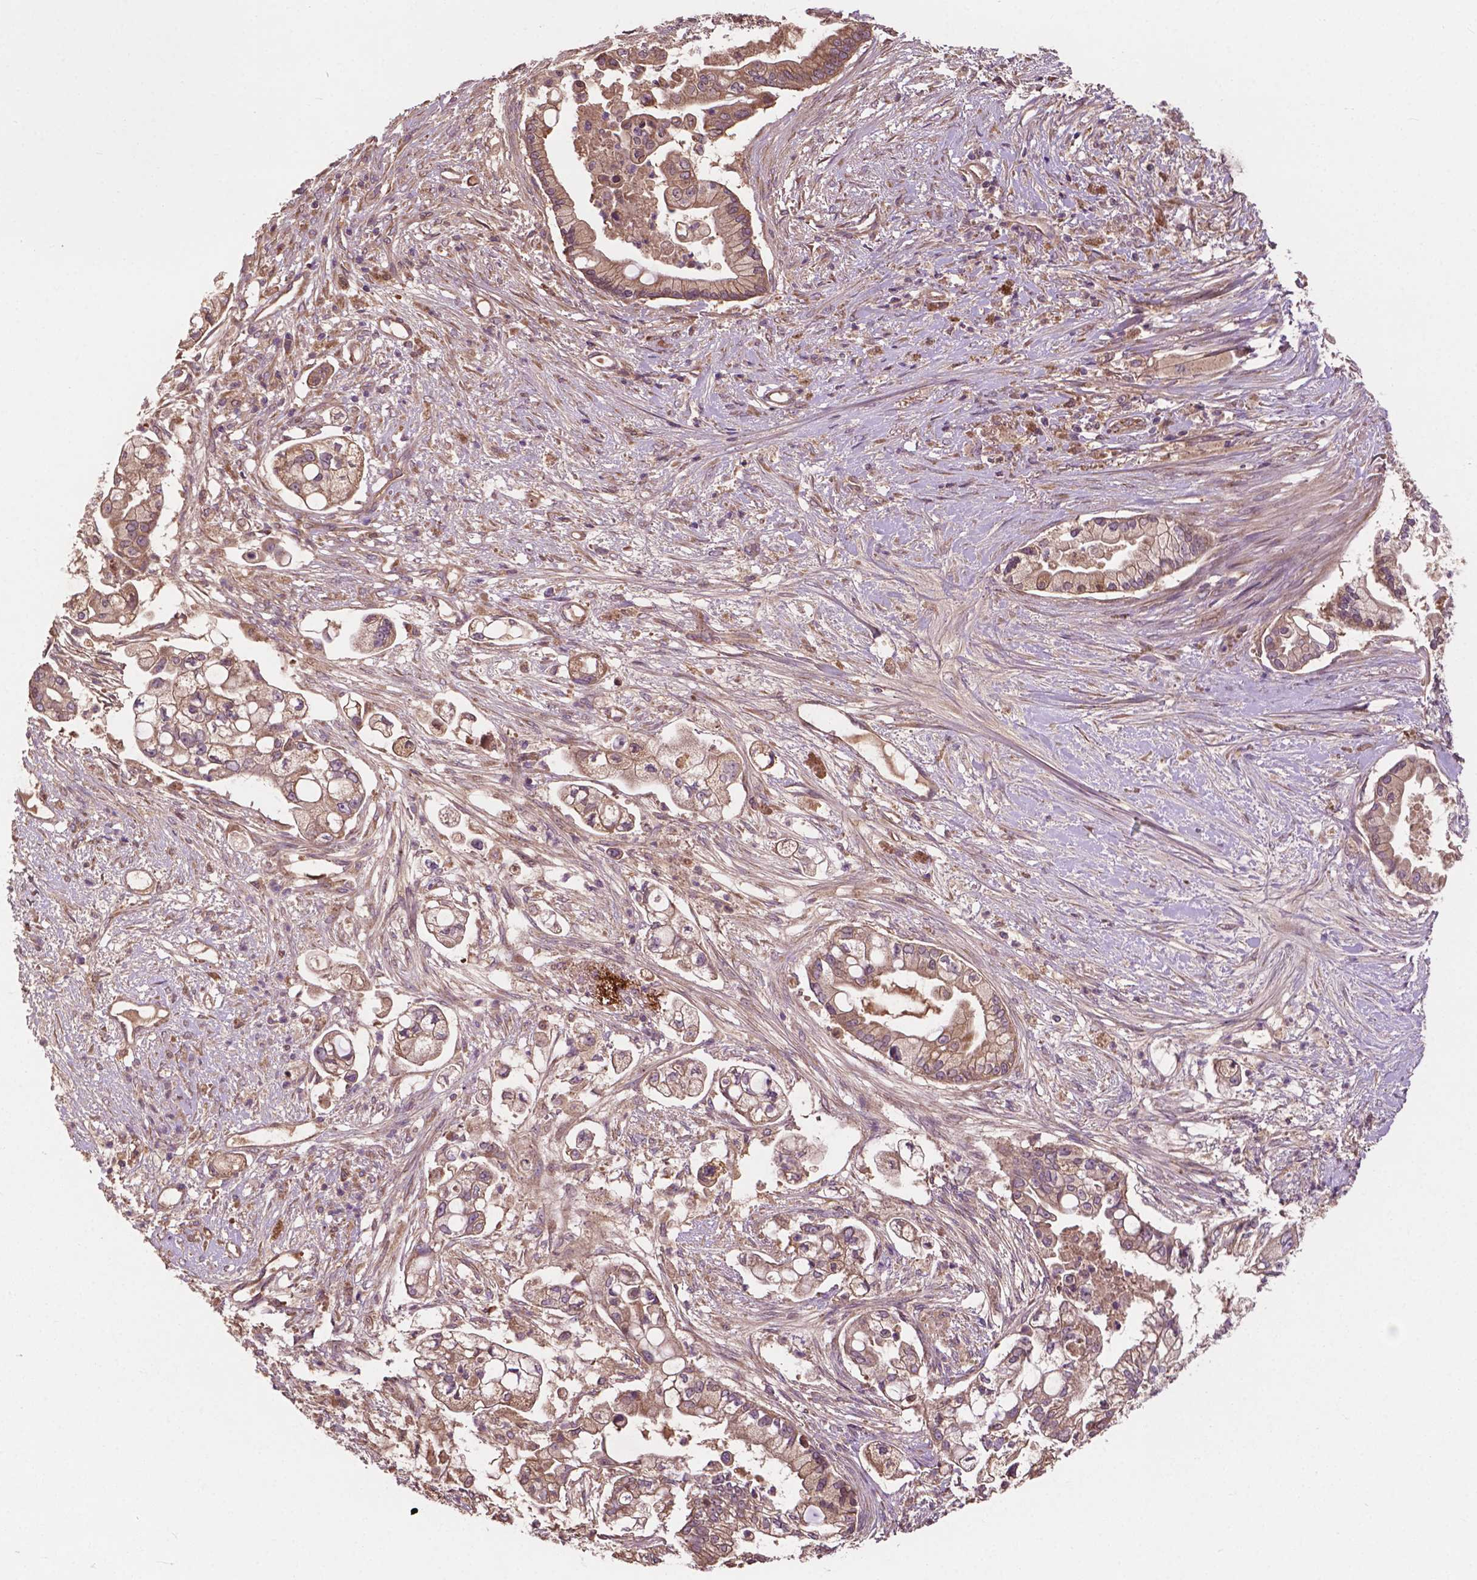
{"staining": {"intensity": "weak", "quantity": ">75%", "location": "cytoplasmic/membranous"}, "tissue": "pancreatic cancer", "cell_type": "Tumor cells", "image_type": "cancer", "snomed": [{"axis": "morphology", "description": "Adenocarcinoma, NOS"}, {"axis": "topography", "description": "Pancreas"}], "caption": "A low amount of weak cytoplasmic/membranous staining is appreciated in about >75% of tumor cells in pancreatic cancer (adenocarcinoma) tissue.", "gene": "GJA9", "patient": {"sex": "female", "age": 69}}